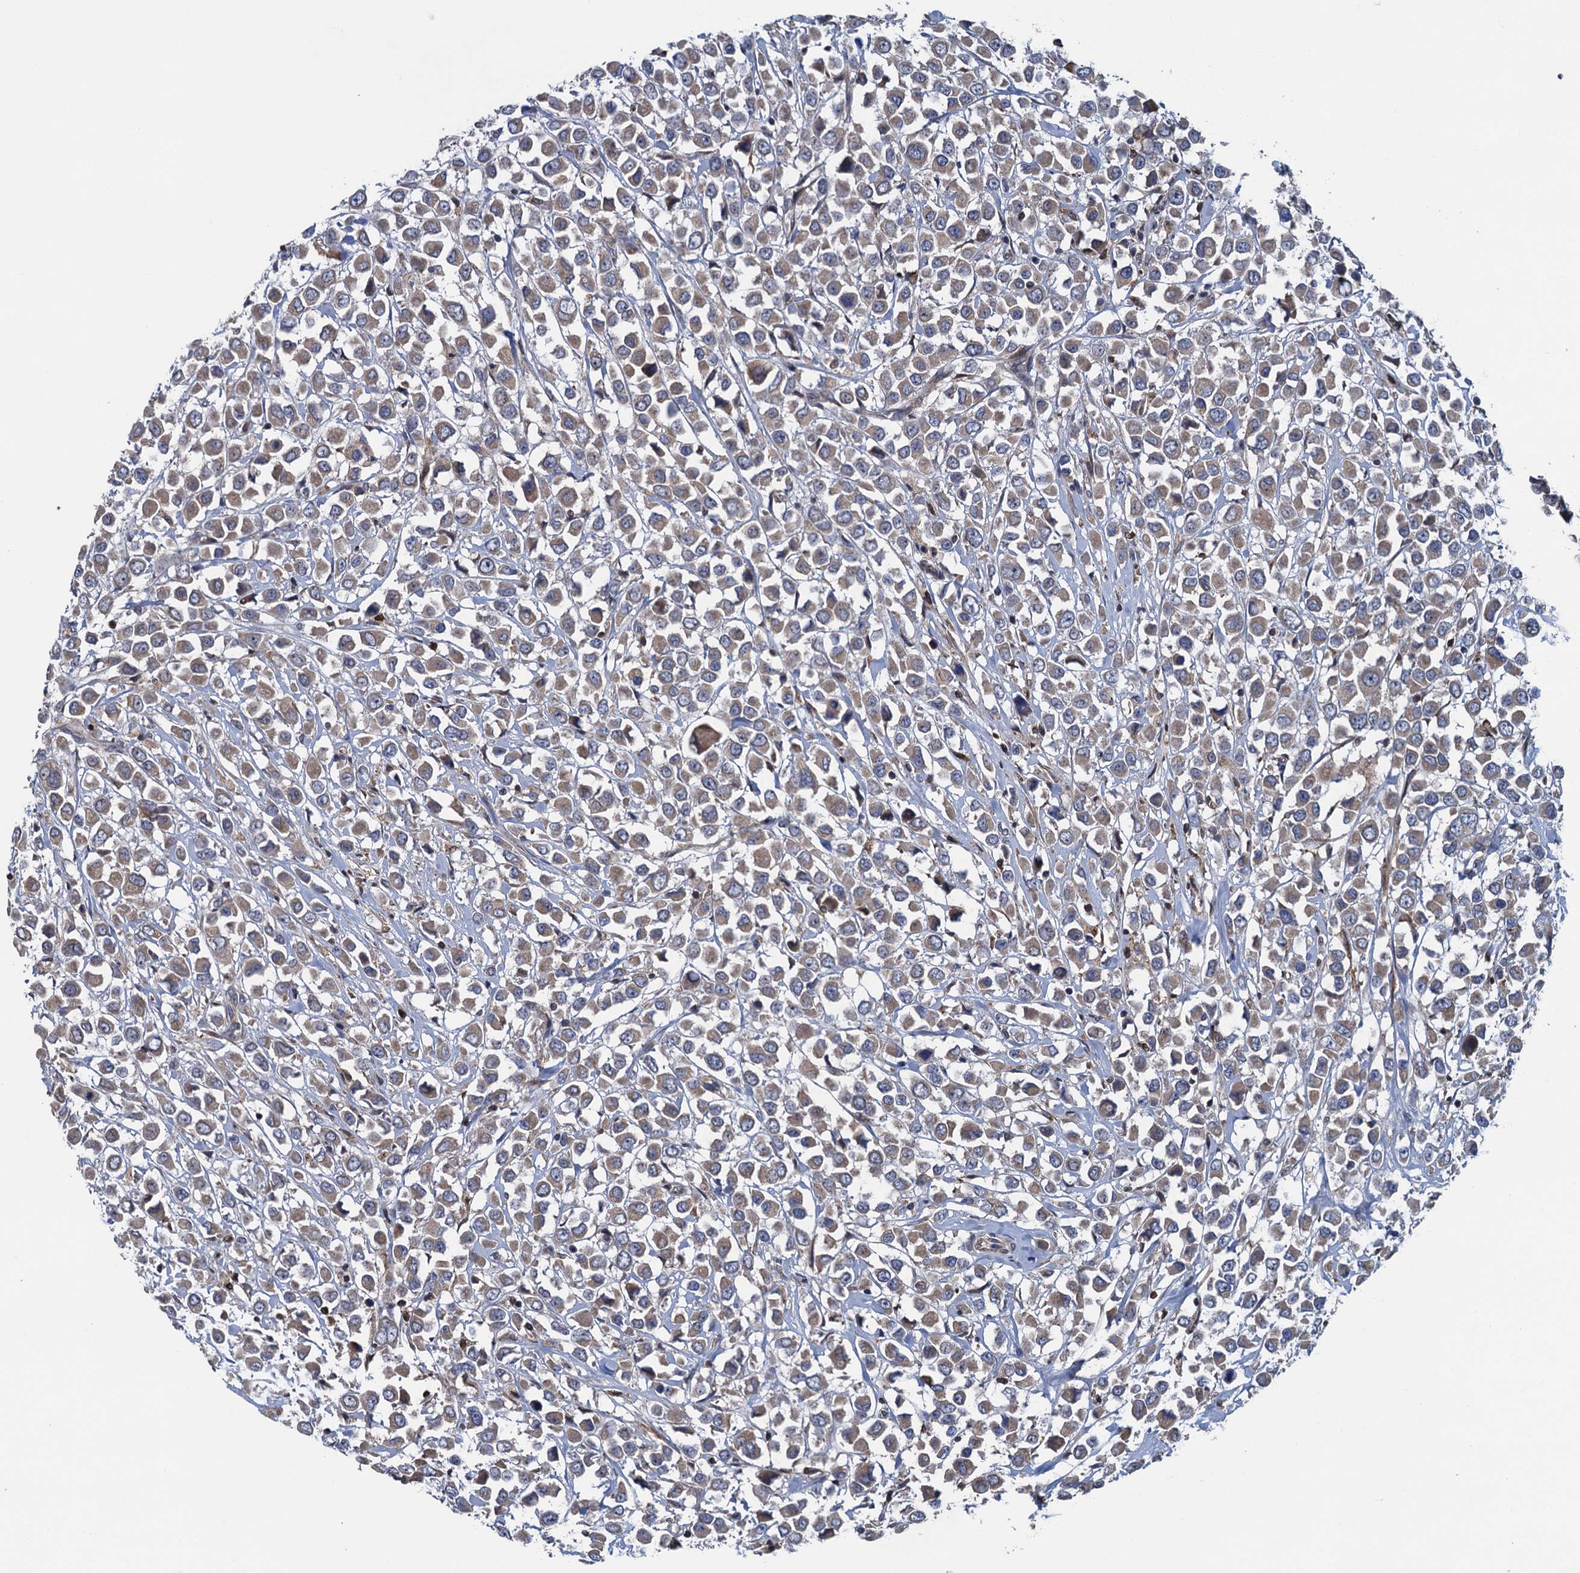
{"staining": {"intensity": "moderate", "quantity": ">75%", "location": "cytoplasmic/membranous"}, "tissue": "breast cancer", "cell_type": "Tumor cells", "image_type": "cancer", "snomed": [{"axis": "morphology", "description": "Duct carcinoma"}, {"axis": "topography", "description": "Breast"}], "caption": "Breast cancer stained for a protein (brown) displays moderate cytoplasmic/membranous positive staining in approximately >75% of tumor cells.", "gene": "CNTN5", "patient": {"sex": "female", "age": 61}}